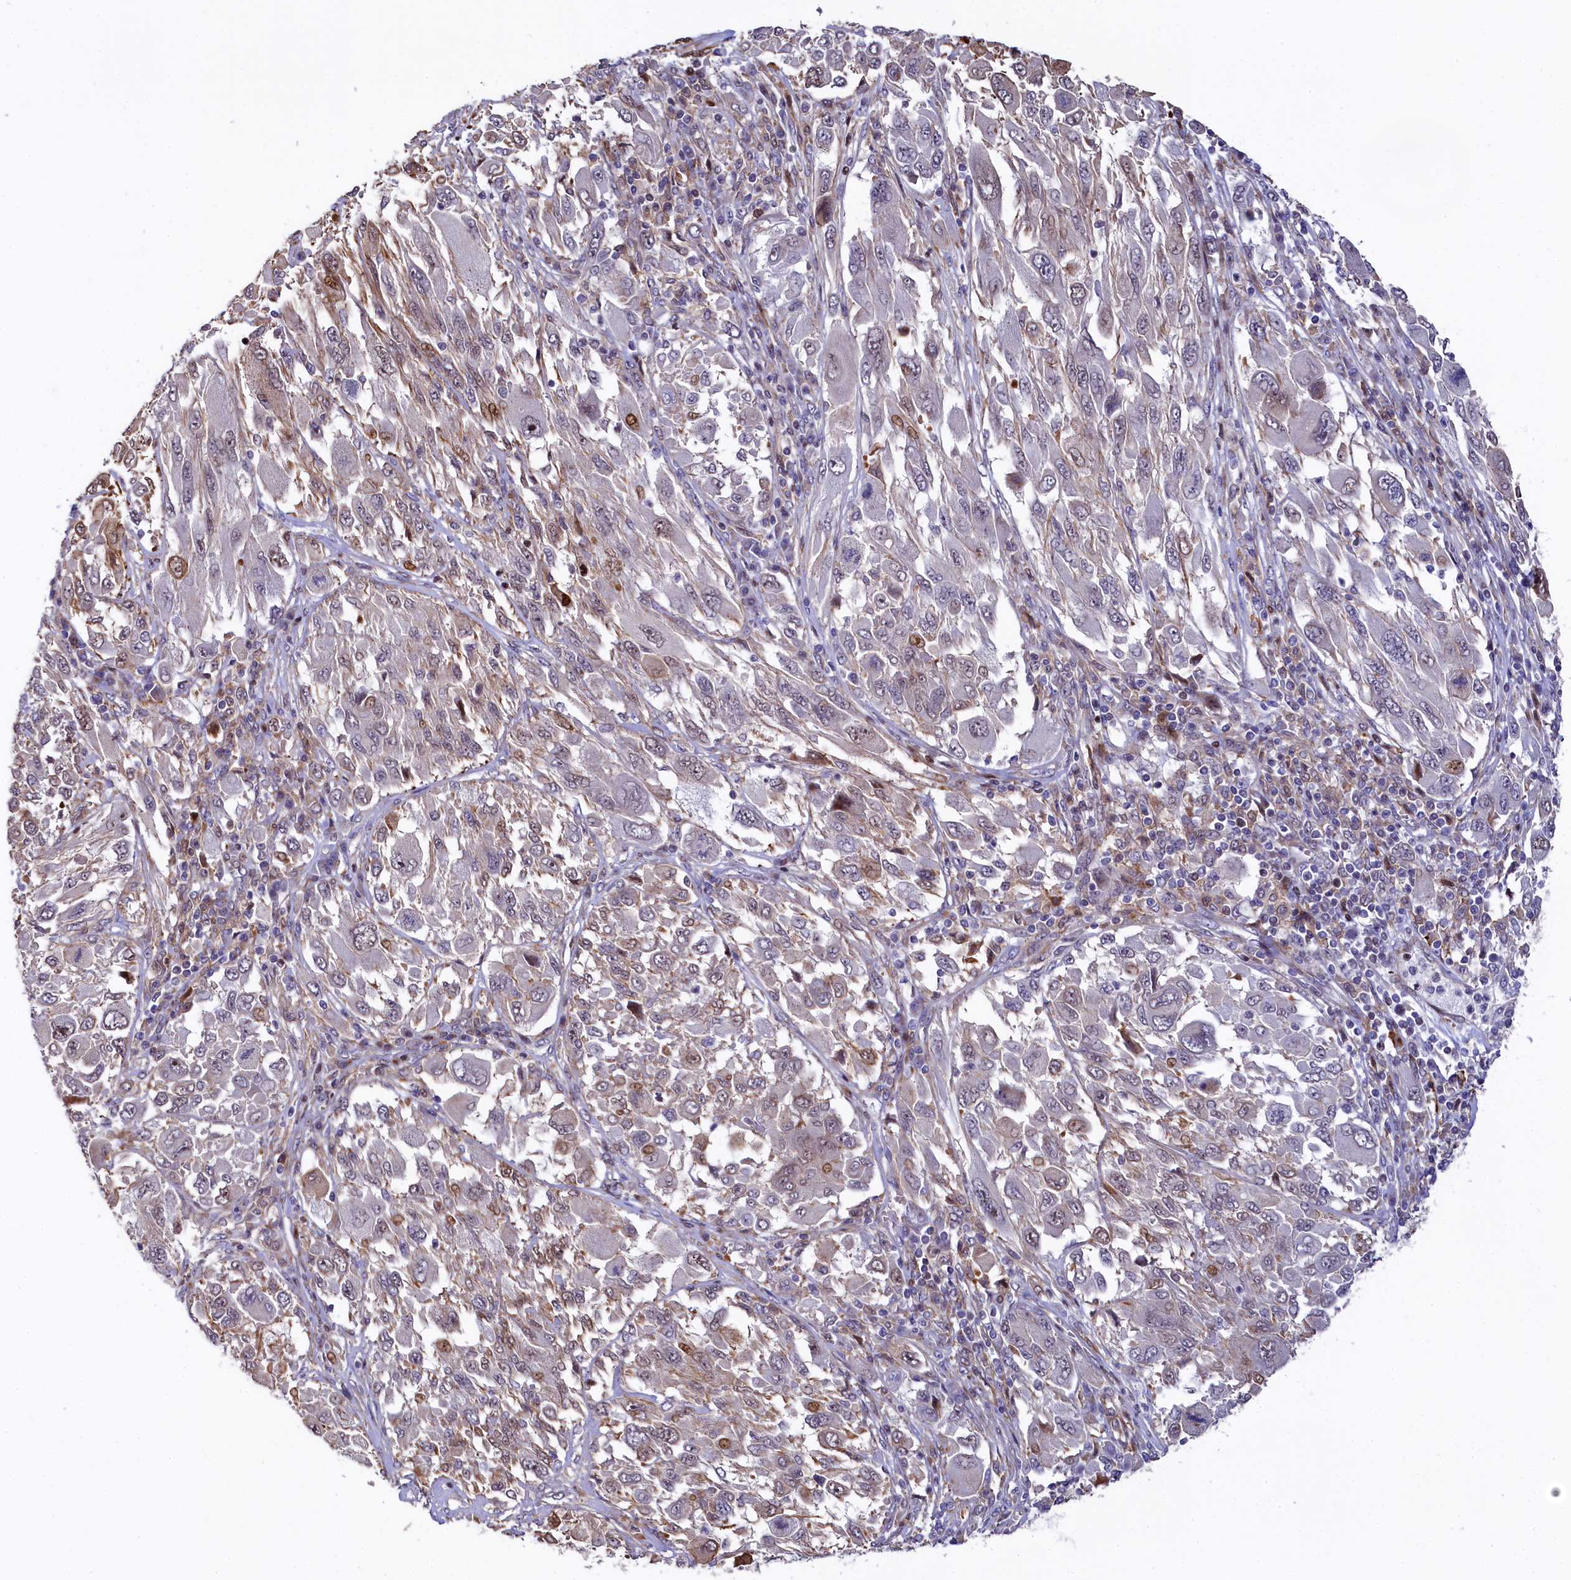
{"staining": {"intensity": "weak", "quantity": "25%-75%", "location": "nuclear"}, "tissue": "melanoma", "cell_type": "Tumor cells", "image_type": "cancer", "snomed": [{"axis": "morphology", "description": "Malignant melanoma, NOS"}, {"axis": "topography", "description": "Skin"}], "caption": "This micrograph displays IHC staining of human malignant melanoma, with low weak nuclear staining in approximately 25%-75% of tumor cells.", "gene": "TGDS", "patient": {"sex": "female", "age": 91}}